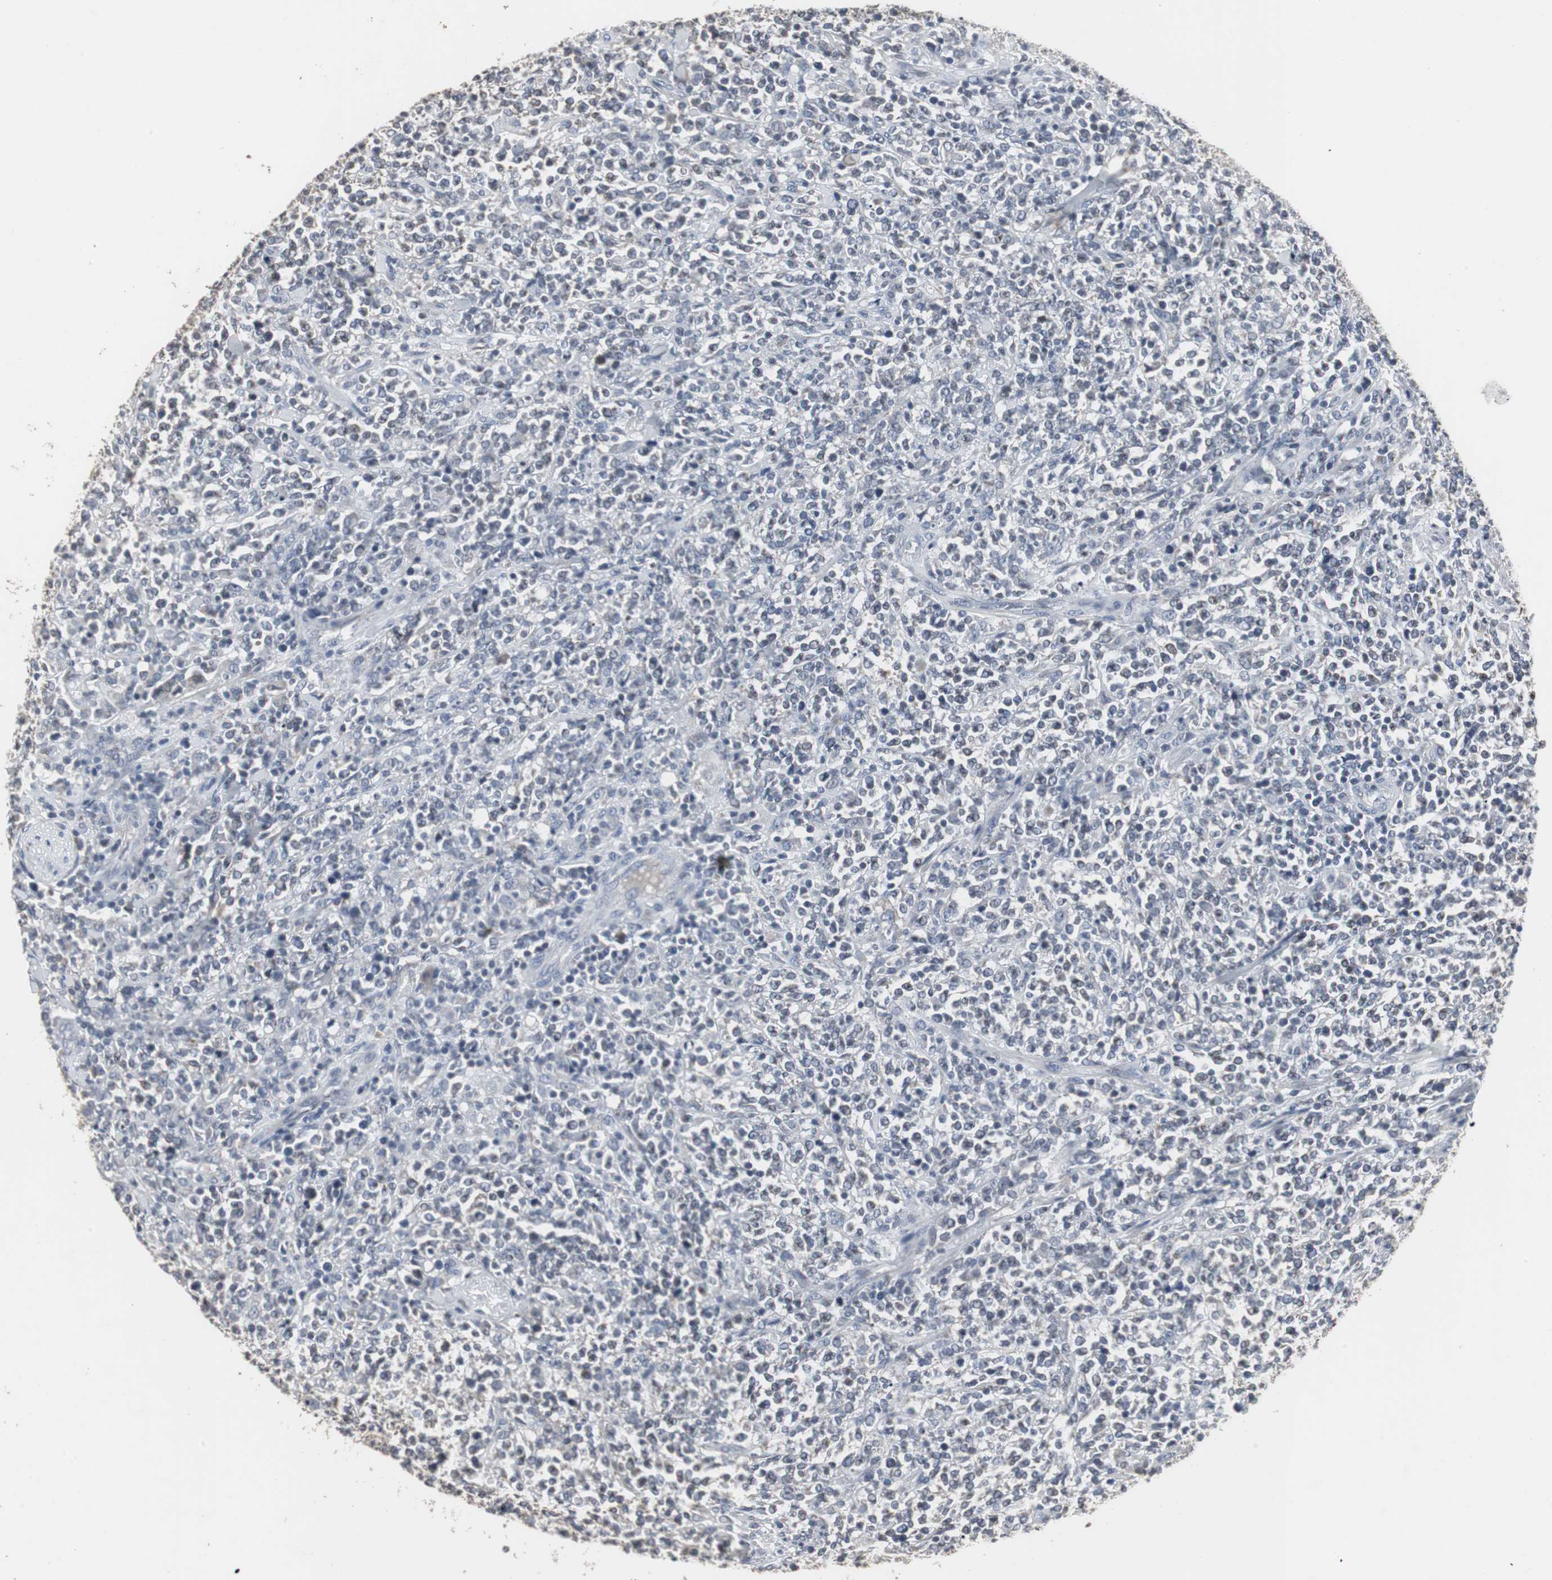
{"staining": {"intensity": "negative", "quantity": "none", "location": "none"}, "tissue": "lymphoma", "cell_type": "Tumor cells", "image_type": "cancer", "snomed": [{"axis": "morphology", "description": "Malignant lymphoma, non-Hodgkin's type, High grade"}, {"axis": "topography", "description": "Soft tissue"}], "caption": "This is an immunohistochemistry photomicrograph of malignant lymphoma, non-Hodgkin's type (high-grade). There is no staining in tumor cells.", "gene": "ACAA1", "patient": {"sex": "male", "age": 18}}